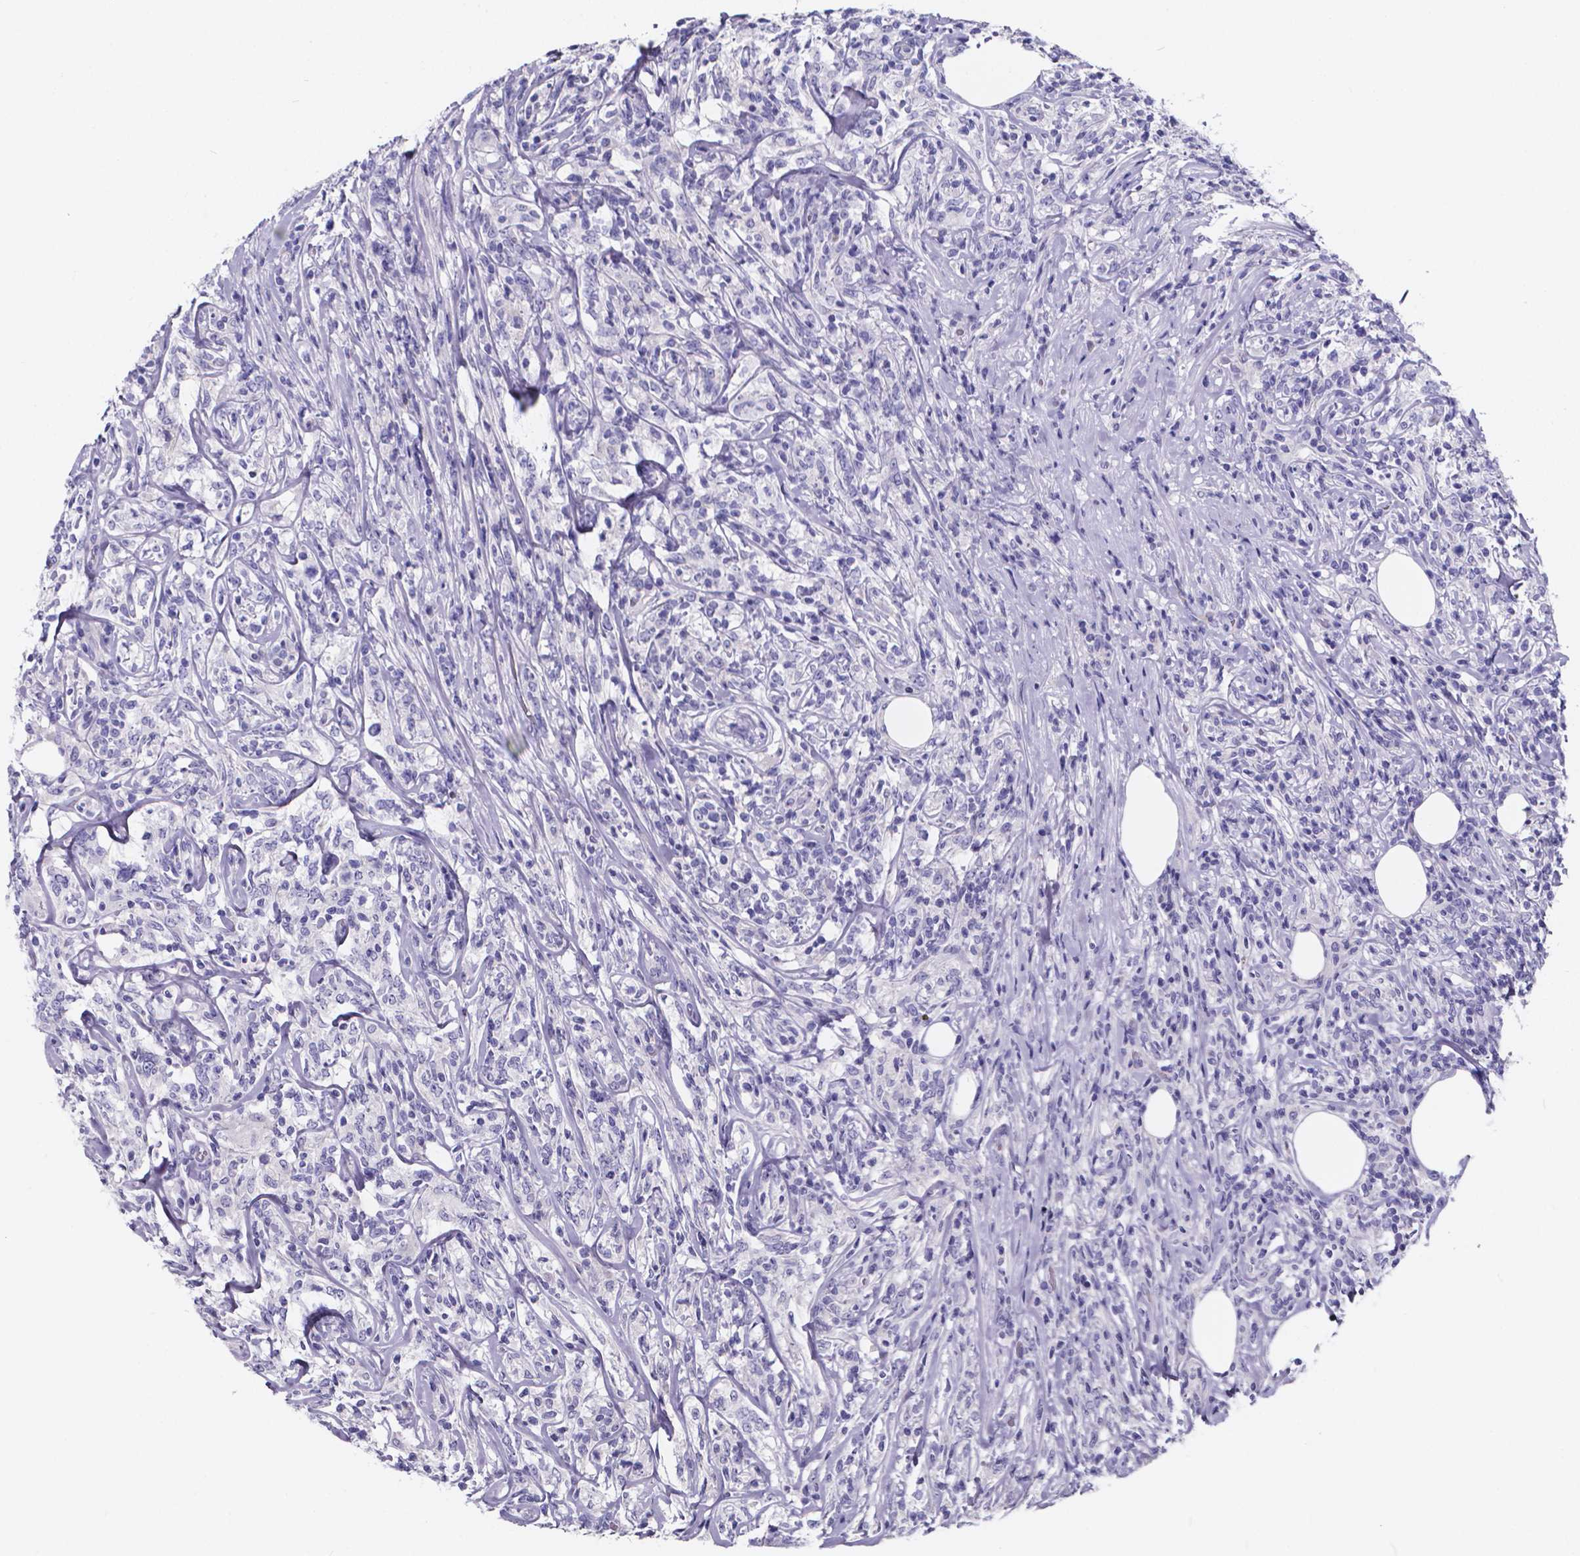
{"staining": {"intensity": "negative", "quantity": "none", "location": "none"}, "tissue": "lymphoma", "cell_type": "Tumor cells", "image_type": "cancer", "snomed": [{"axis": "morphology", "description": "Malignant lymphoma, non-Hodgkin's type, High grade"}, {"axis": "topography", "description": "Lymph node"}], "caption": "Immunohistochemical staining of human lymphoma demonstrates no significant expression in tumor cells.", "gene": "SPEF2", "patient": {"sex": "female", "age": 84}}